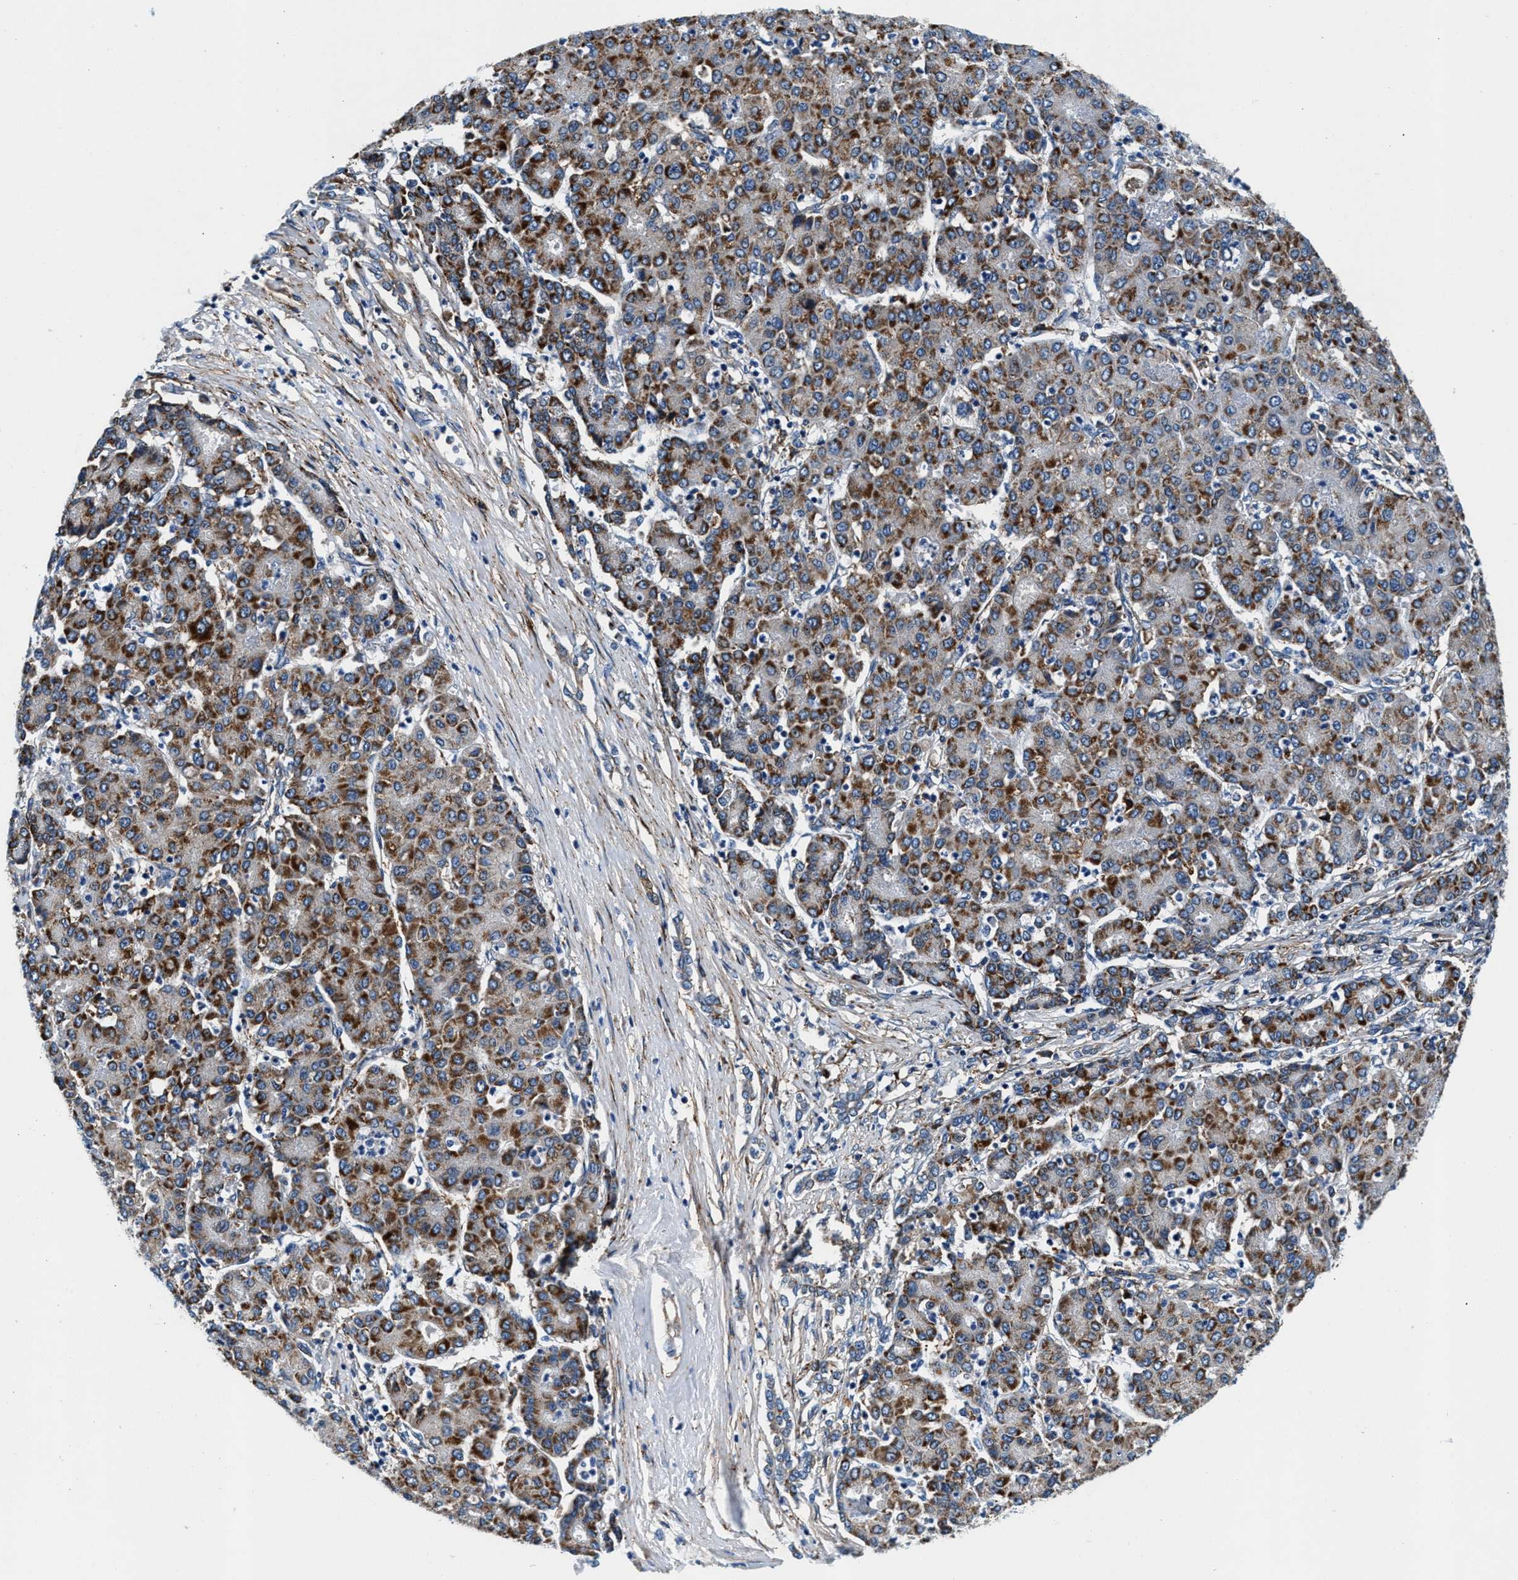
{"staining": {"intensity": "moderate", "quantity": ">75%", "location": "cytoplasmic/membranous"}, "tissue": "liver cancer", "cell_type": "Tumor cells", "image_type": "cancer", "snomed": [{"axis": "morphology", "description": "Carcinoma, Hepatocellular, NOS"}, {"axis": "topography", "description": "Liver"}], "caption": "A micrograph of human liver cancer (hepatocellular carcinoma) stained for a protein shows moderate cytoplasmic/membranous brown staining in tumor cells. (brown staining indicates protein expression, while blue staining denotes nuclei).", "gene": "SLFN11", "patient": {"sex": "male", "age": 65}}